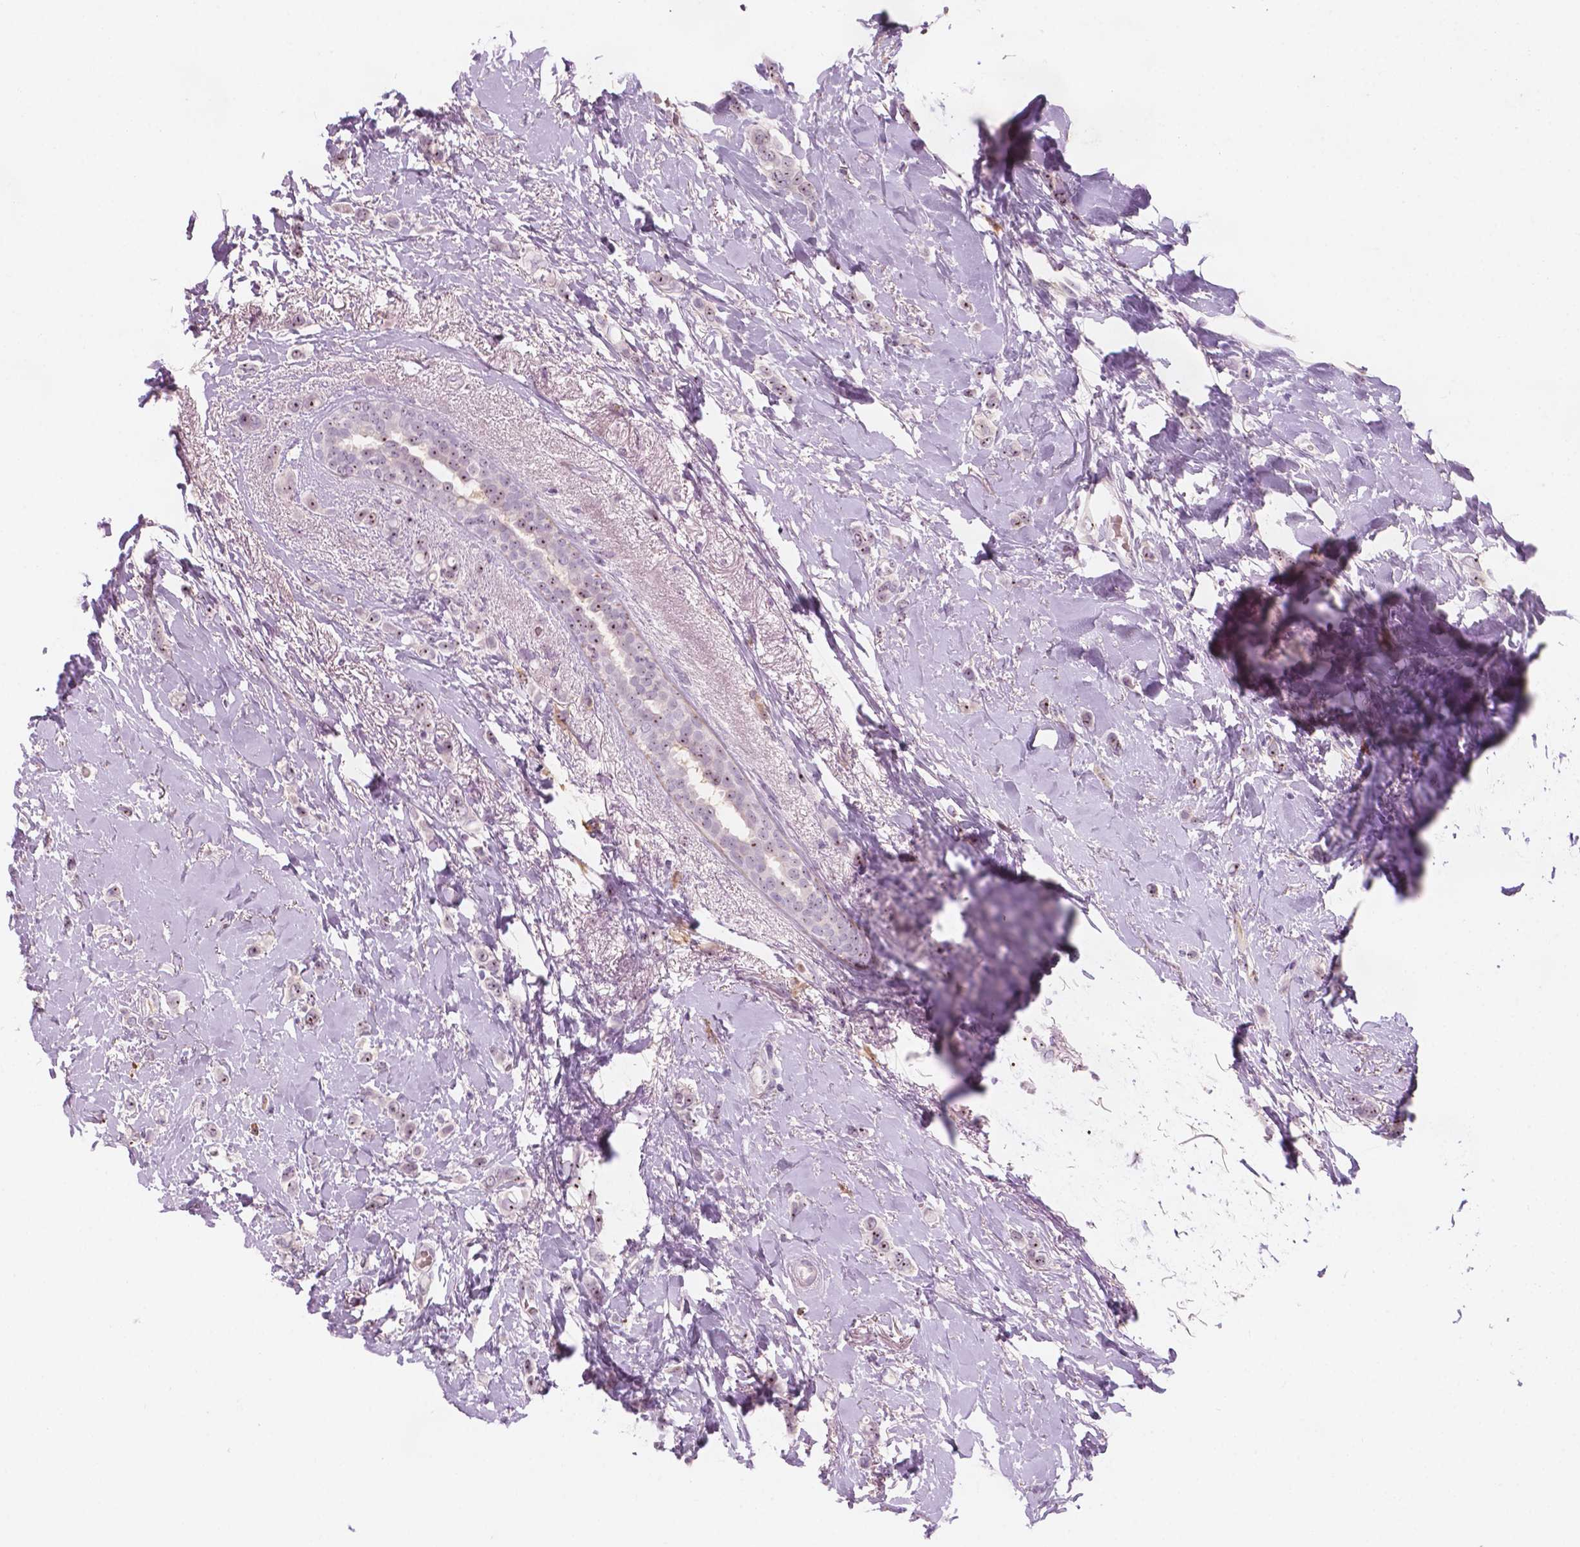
{"staining": {"intensity": "weak", "quantity": ">75%", "location": "nuclear"}, "tissue": "breast cancer", "cell_type": "Tumor cells", "image_type": "cancer", "snomed": [{"axis": "morphology", "description": "Lobular carcinoma"}, {"axis": "topography", "description": "Breast"}], "caption": "A histopathology image of human breast lobular carcinoma stained for a protein demonstrates weak nuclear brown staining in tumor cells.", "gene": "ZNF853", "patient": {"sex": "female", "age": 66}}